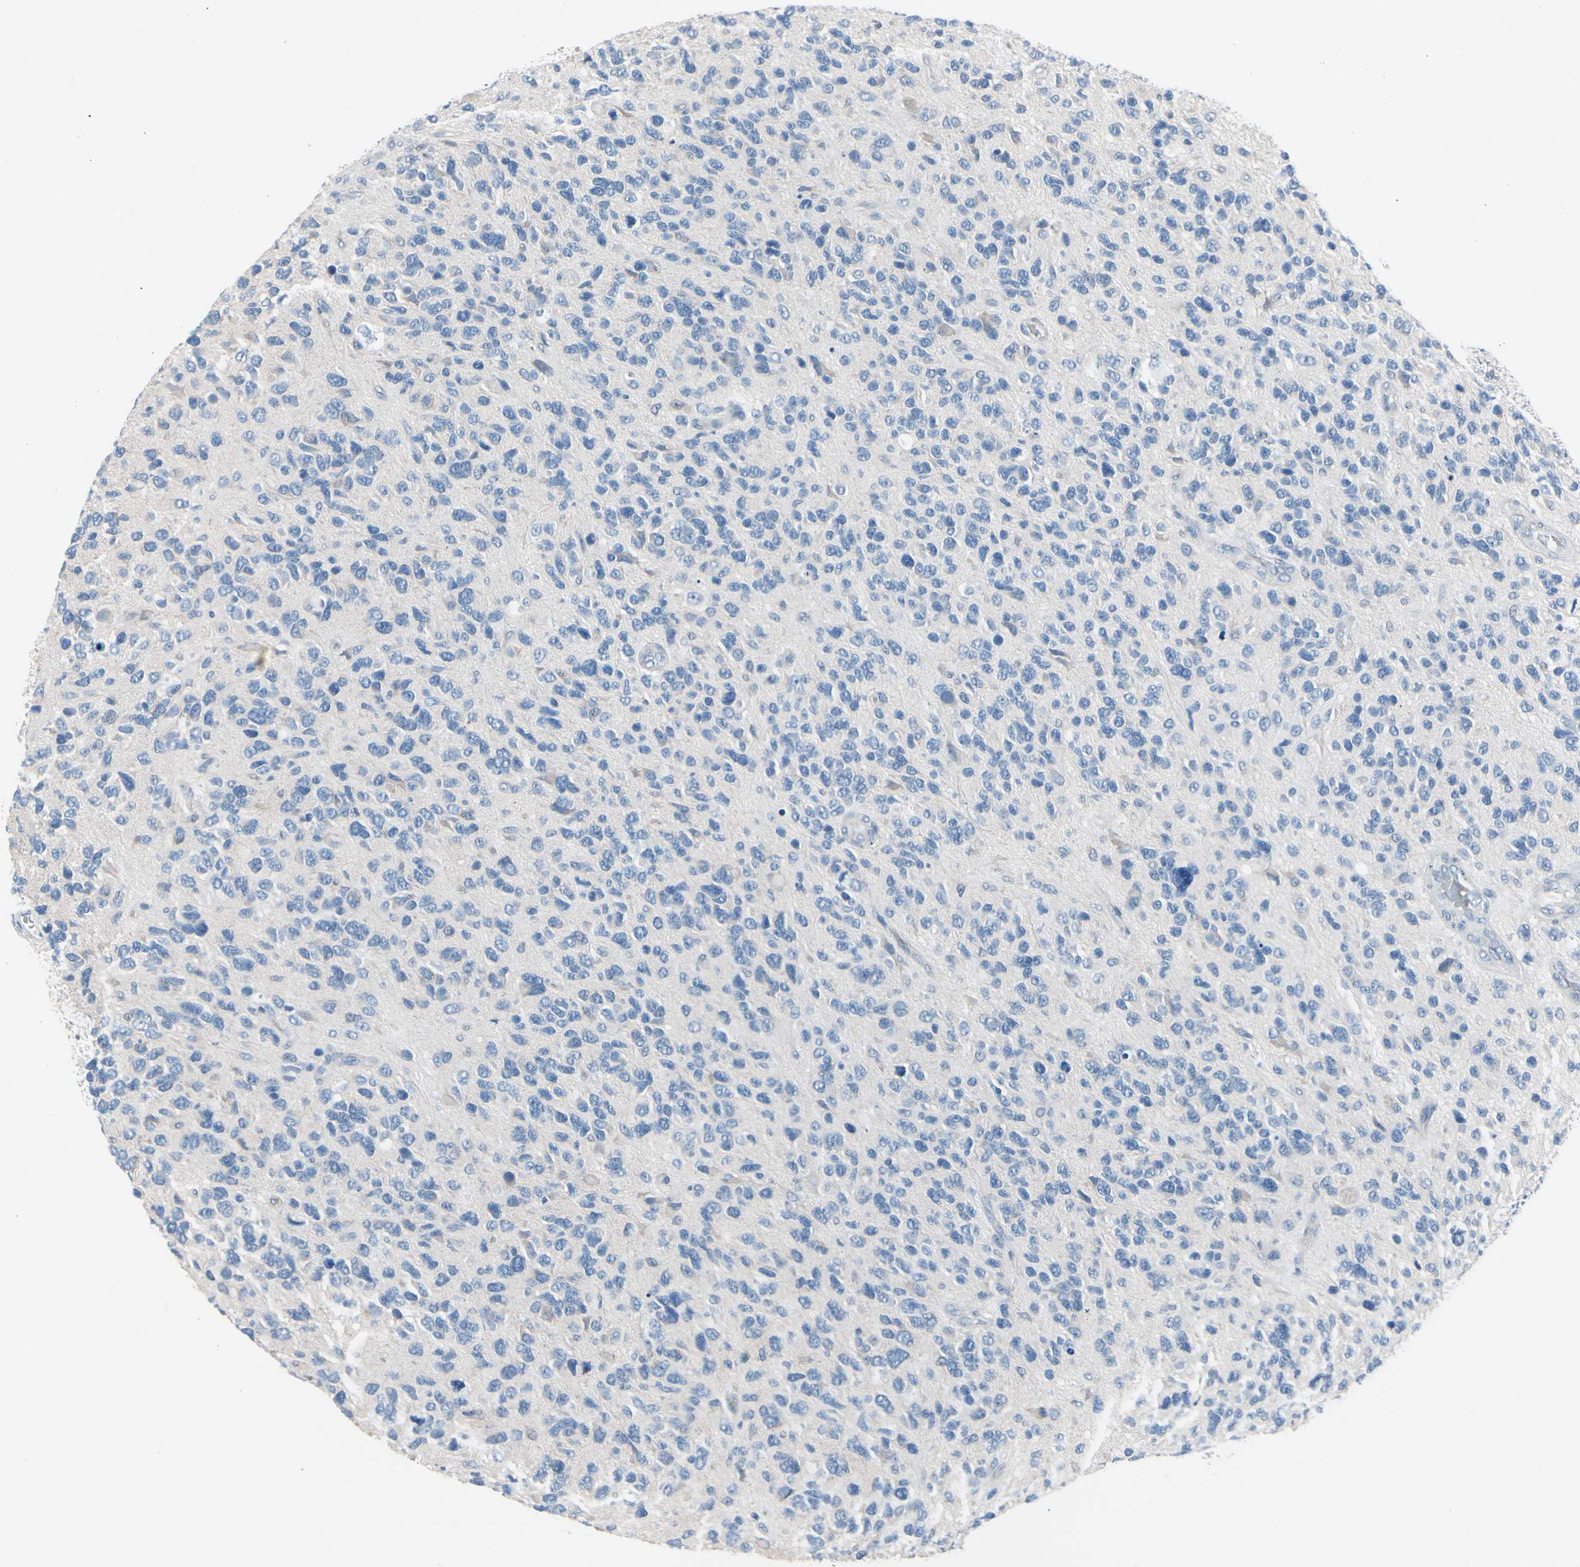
{"staining": {"intensity": "negative", "quantity": "none", "location": "none"}, "tissue": "glioma", "cell_type": "Tumor cells", "image_type": "cancer", "snomed": [{"axis": "morphology", "description": "Glioma, malignant, High grade"}, {"axis": "topography", "description": "Brain"}], "caption": "Immunohistochemistry photomicrograph of glioma stained for a protein (brown), which demonstrates no positivity in tumor cells.", "gene": "PGR", "patient": {"sex": "female", "age": 58}}